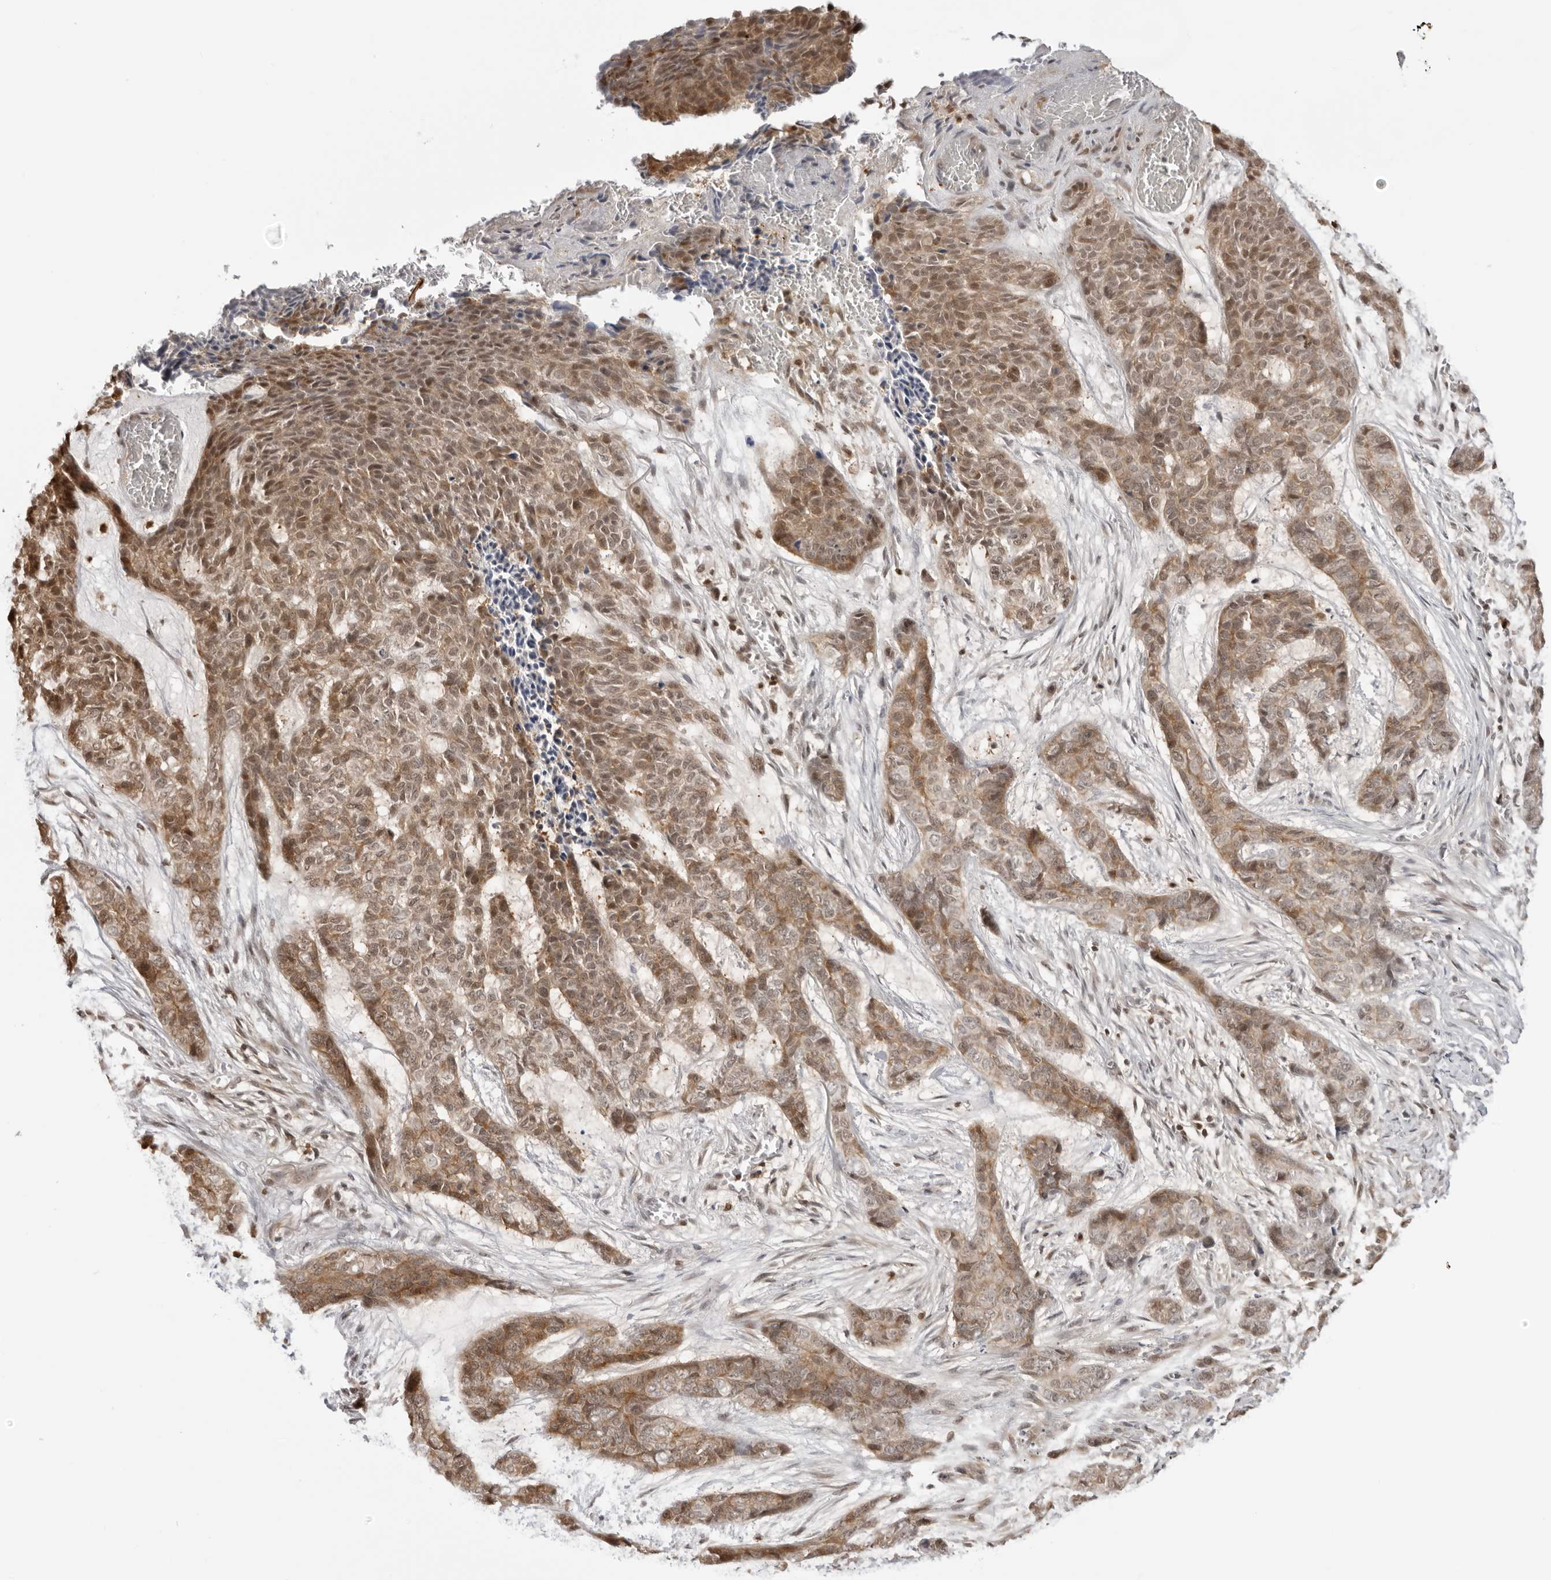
{"staining": {"intensity": "moderate", "quantity": ">75%", "location": "cytoplasmic/membranous,nuclear"}, "tissue": "skin cancer", "cell_type": "Tumor cells", "image_type": "cancer", "snomed": [{"axis": "morphology", "description": "Basal cell carcinoma"}, {"axis": "topography", "description": "Skin"}], "caption": "Immunohistochemistry histopathology image of neoplastic tissue: skin cancer (basal cell carcinoma) stained using IHC demonstrates medium levels of moderate protein expression localized specifically in the cytoplasmic/membranous and nuclear of tumor cells, appearing as a cytoplasmic/membranous and nuclear brown color.", "gene": "RNF146", "patient": {"sex": "female", "age": 64}}